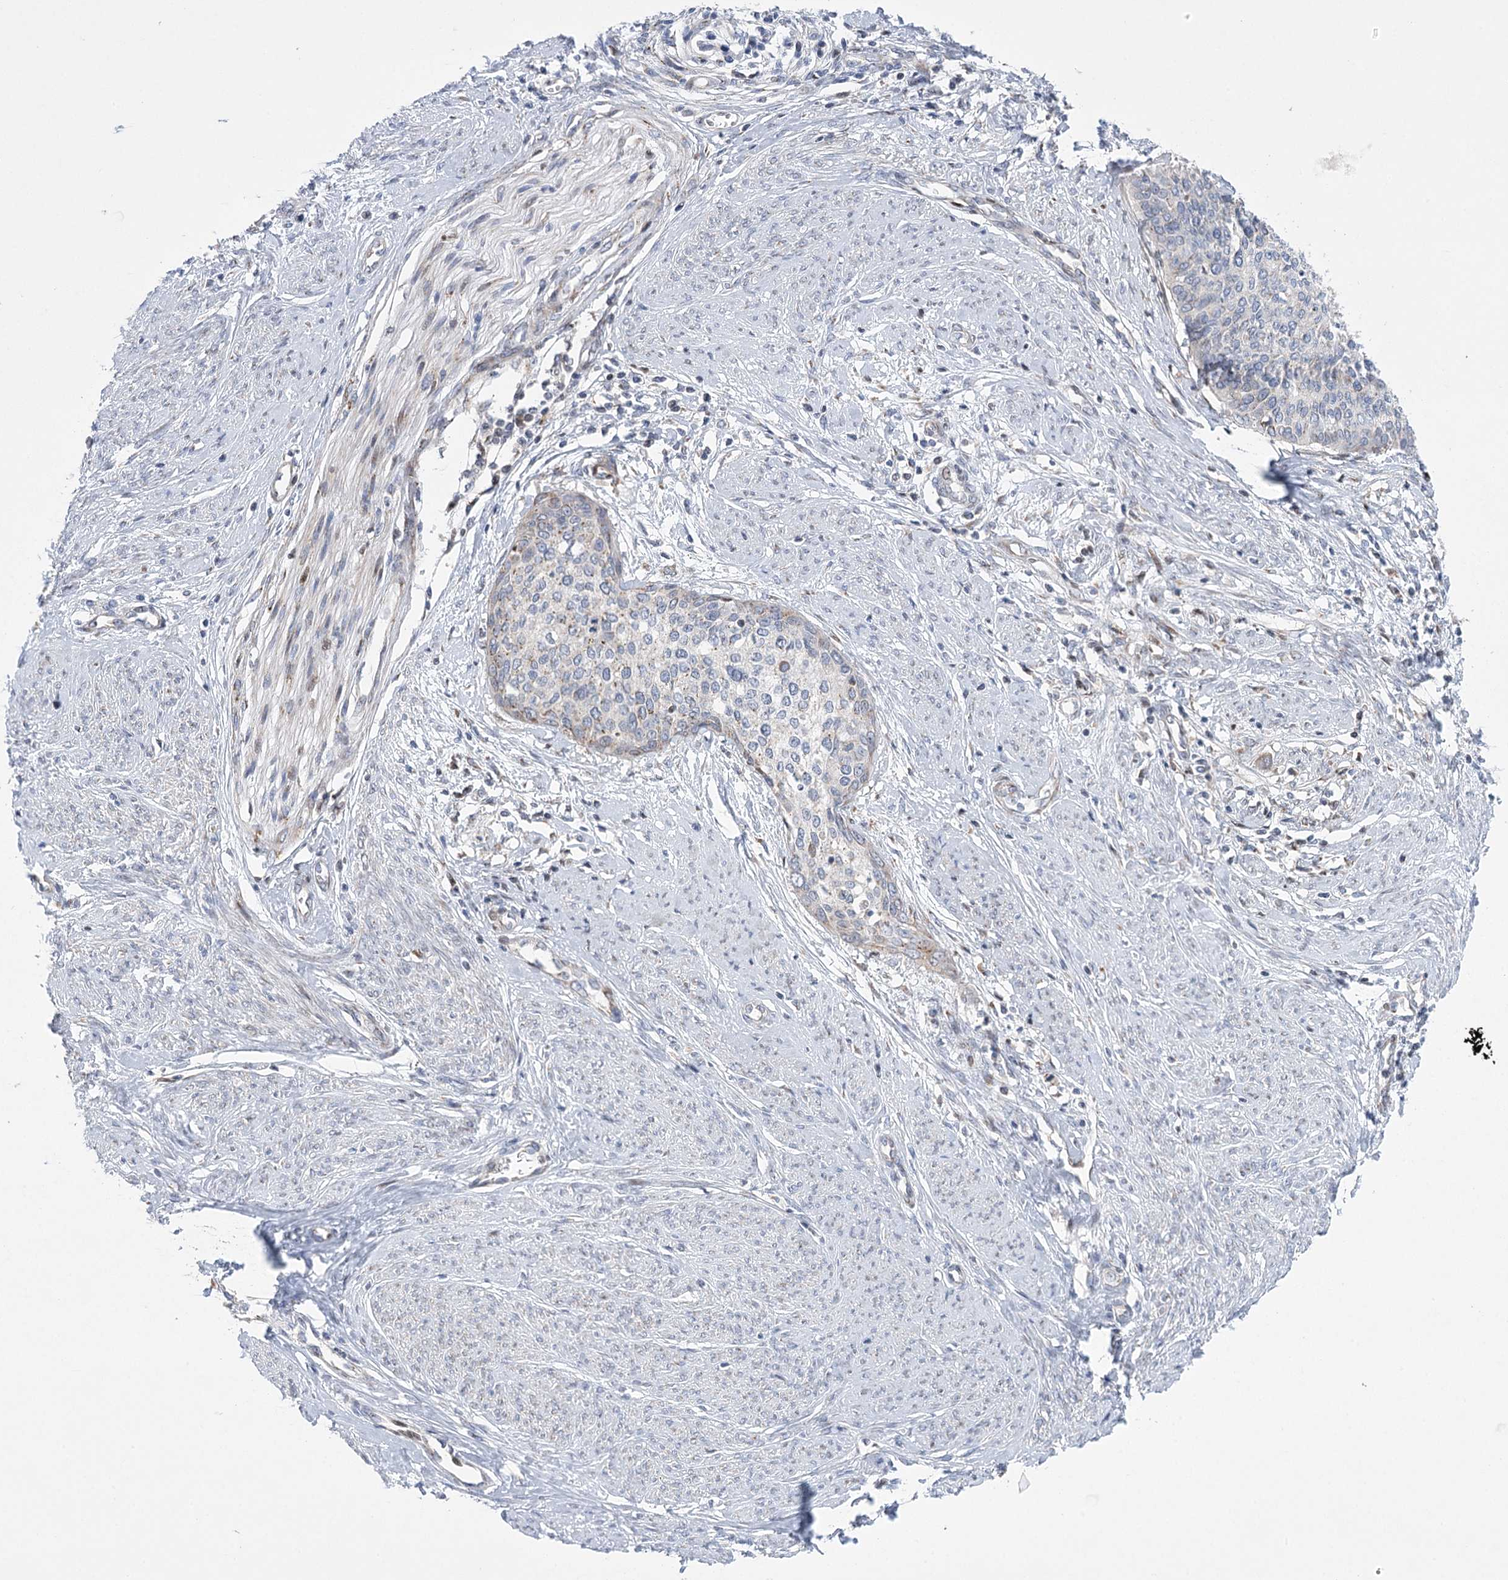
{"staining": {"intensity": "negative", "quantity": "none", "location": "none"}, "tissue": "cervical cancer", "cell_type": "Tumor cells", "image_type": "cancer", "snomed": [{"axis": "morphology", "description": "Squamous cell carcinoma, NOS"}, {"axis": "topography", "description": "Cervix"}], "caption": "Immunohistochemical staining of cervical cancer (squamous cell carcinoma) shows no significant positivity in tumor cells.", "gene": "NME7", "patient": {"sex": "female", "age": 37}}